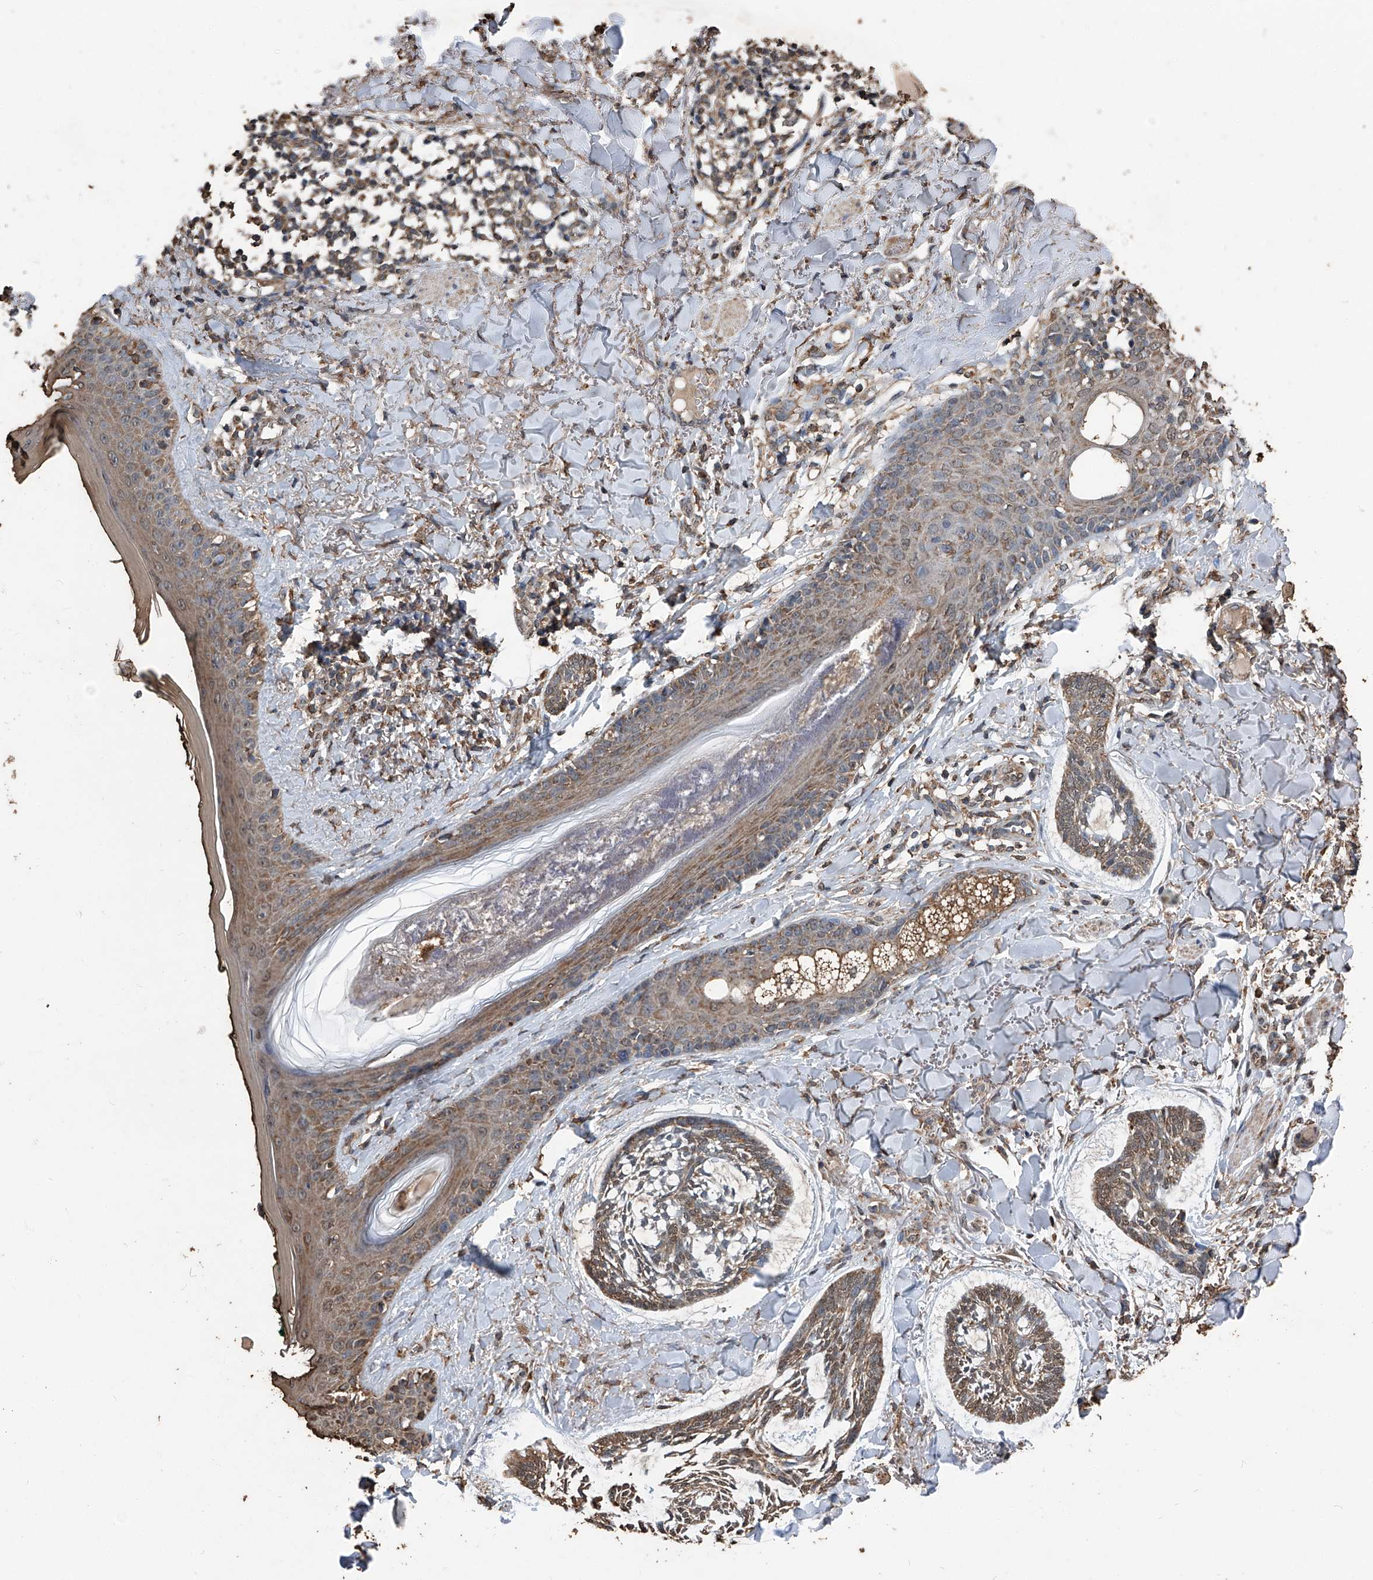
{"staining": {"intensity": "moderate", "quantity": ">75%", "location": "cytoplasmic/membranous"}, "tissue": "skin cancer", "cell_type": "Tumor cells", "image_type": "cancer", "snomed": [{"axis": "morphology", "description": "Basal cell carcinoma"}, {"axis": "topography", "description": "Skin"}], "caption": "Skin cancer stained with a protein marker shows moderate staining in tumor cells.", "gene": "STARD7", "patient": {"sex": "male", "age": 43}}